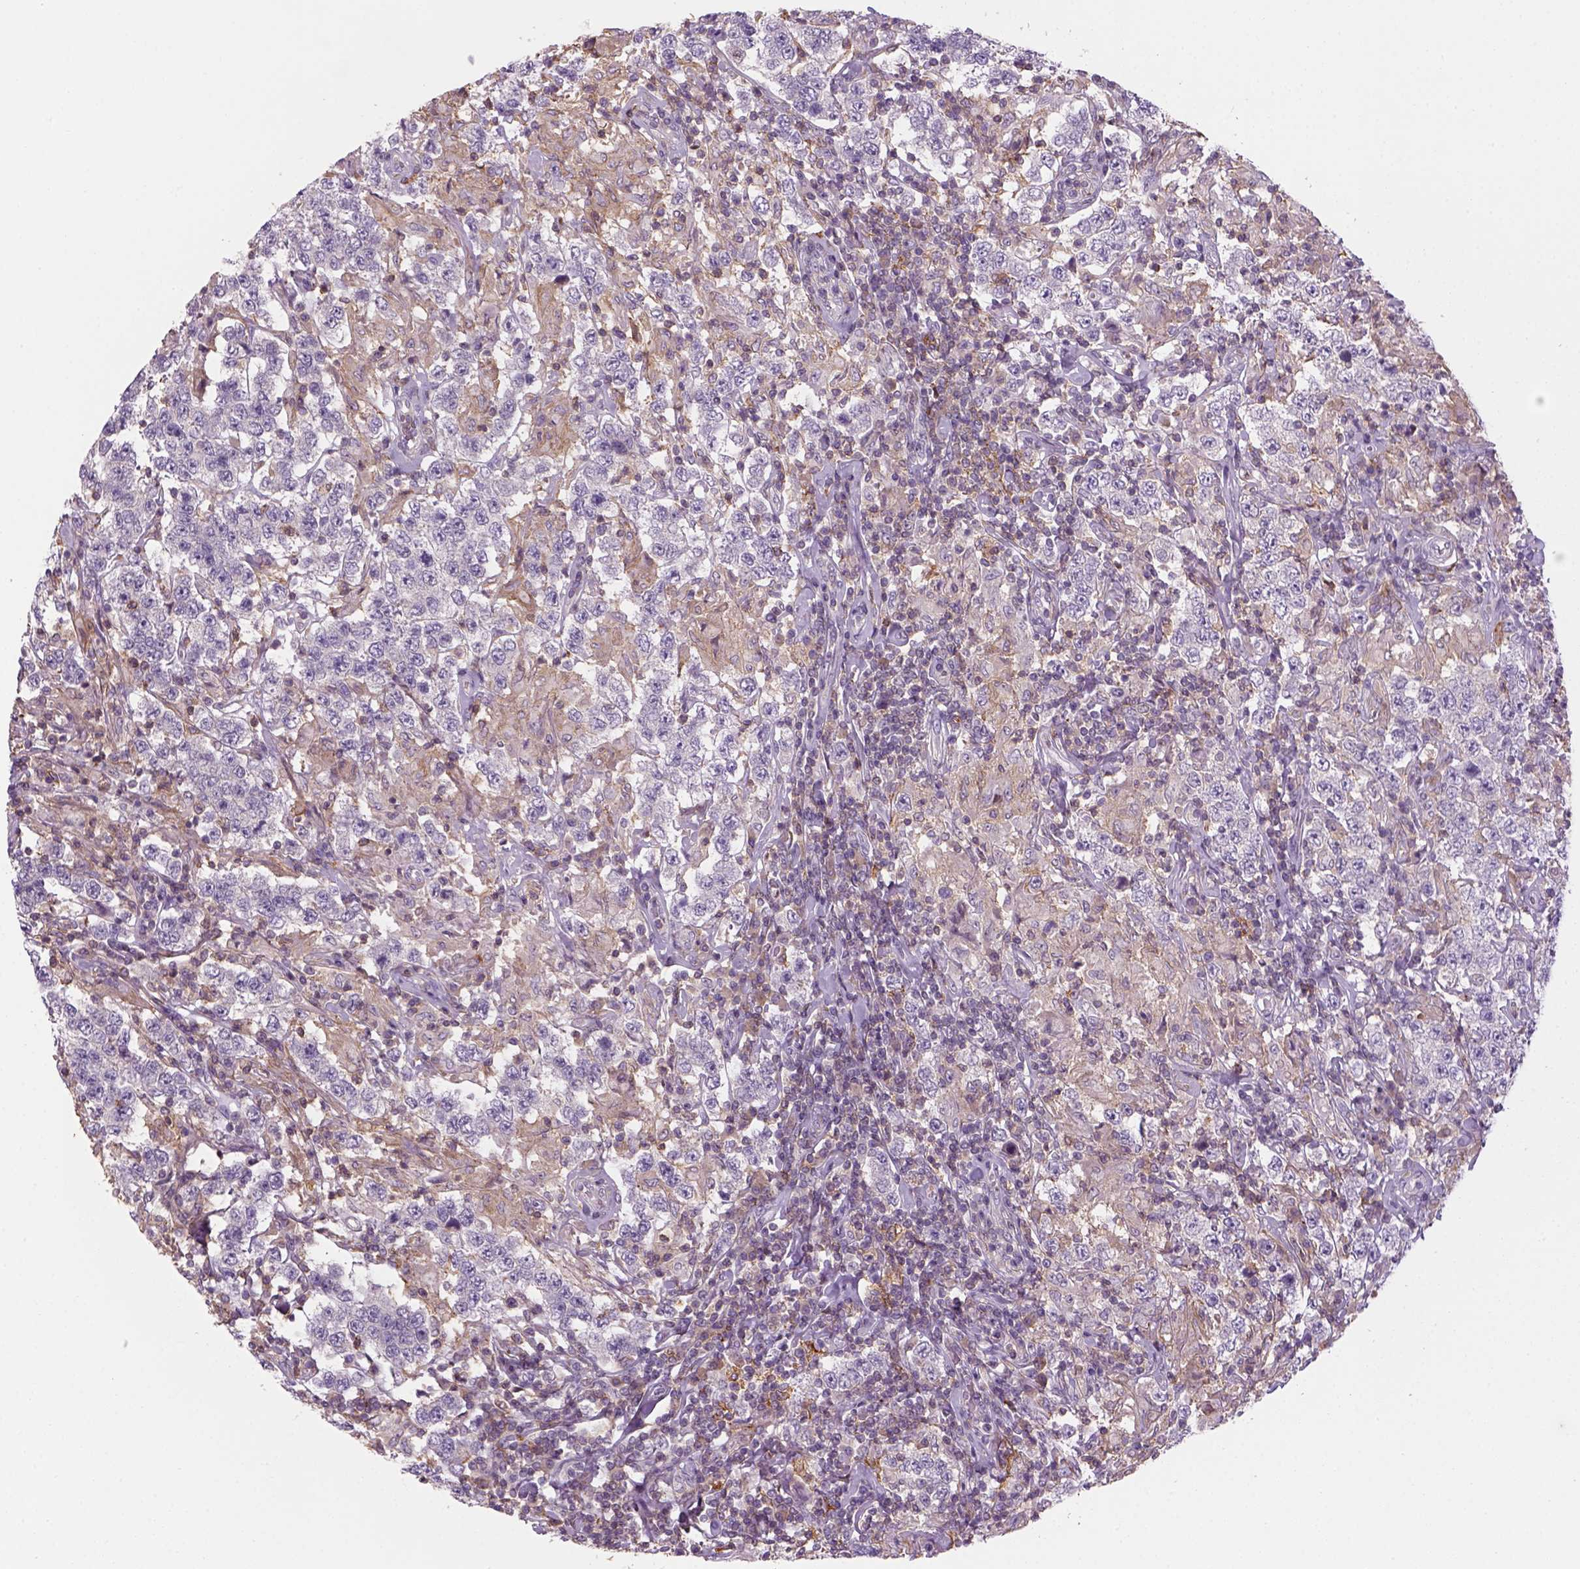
{"staining": {"intensity": "negative", "quantity": "none", "location": "none"}, "tissue": "testis cancer", "cell_type": "Tumor cells", "image_type": "cancer", "snomed": [{"axis": "morphology", "description": "Seminoma, NOS"}, {"axis": "morphology", "description": "Carcinoma, Embryonal, NOS"}, {"axis": "topography", "description": "Testis"}], "caption": "DAB (3,3'-diaminobenzidine) immunohistochemical staining of testis cancer reveals no significant staining in tumor cells. (DAB (3,3'-diaminobenzidine) immunohistochemistry with hematoxylin counter stain).", "gene": "GOT1", "patient": {"sex": "male", "age": 41}}